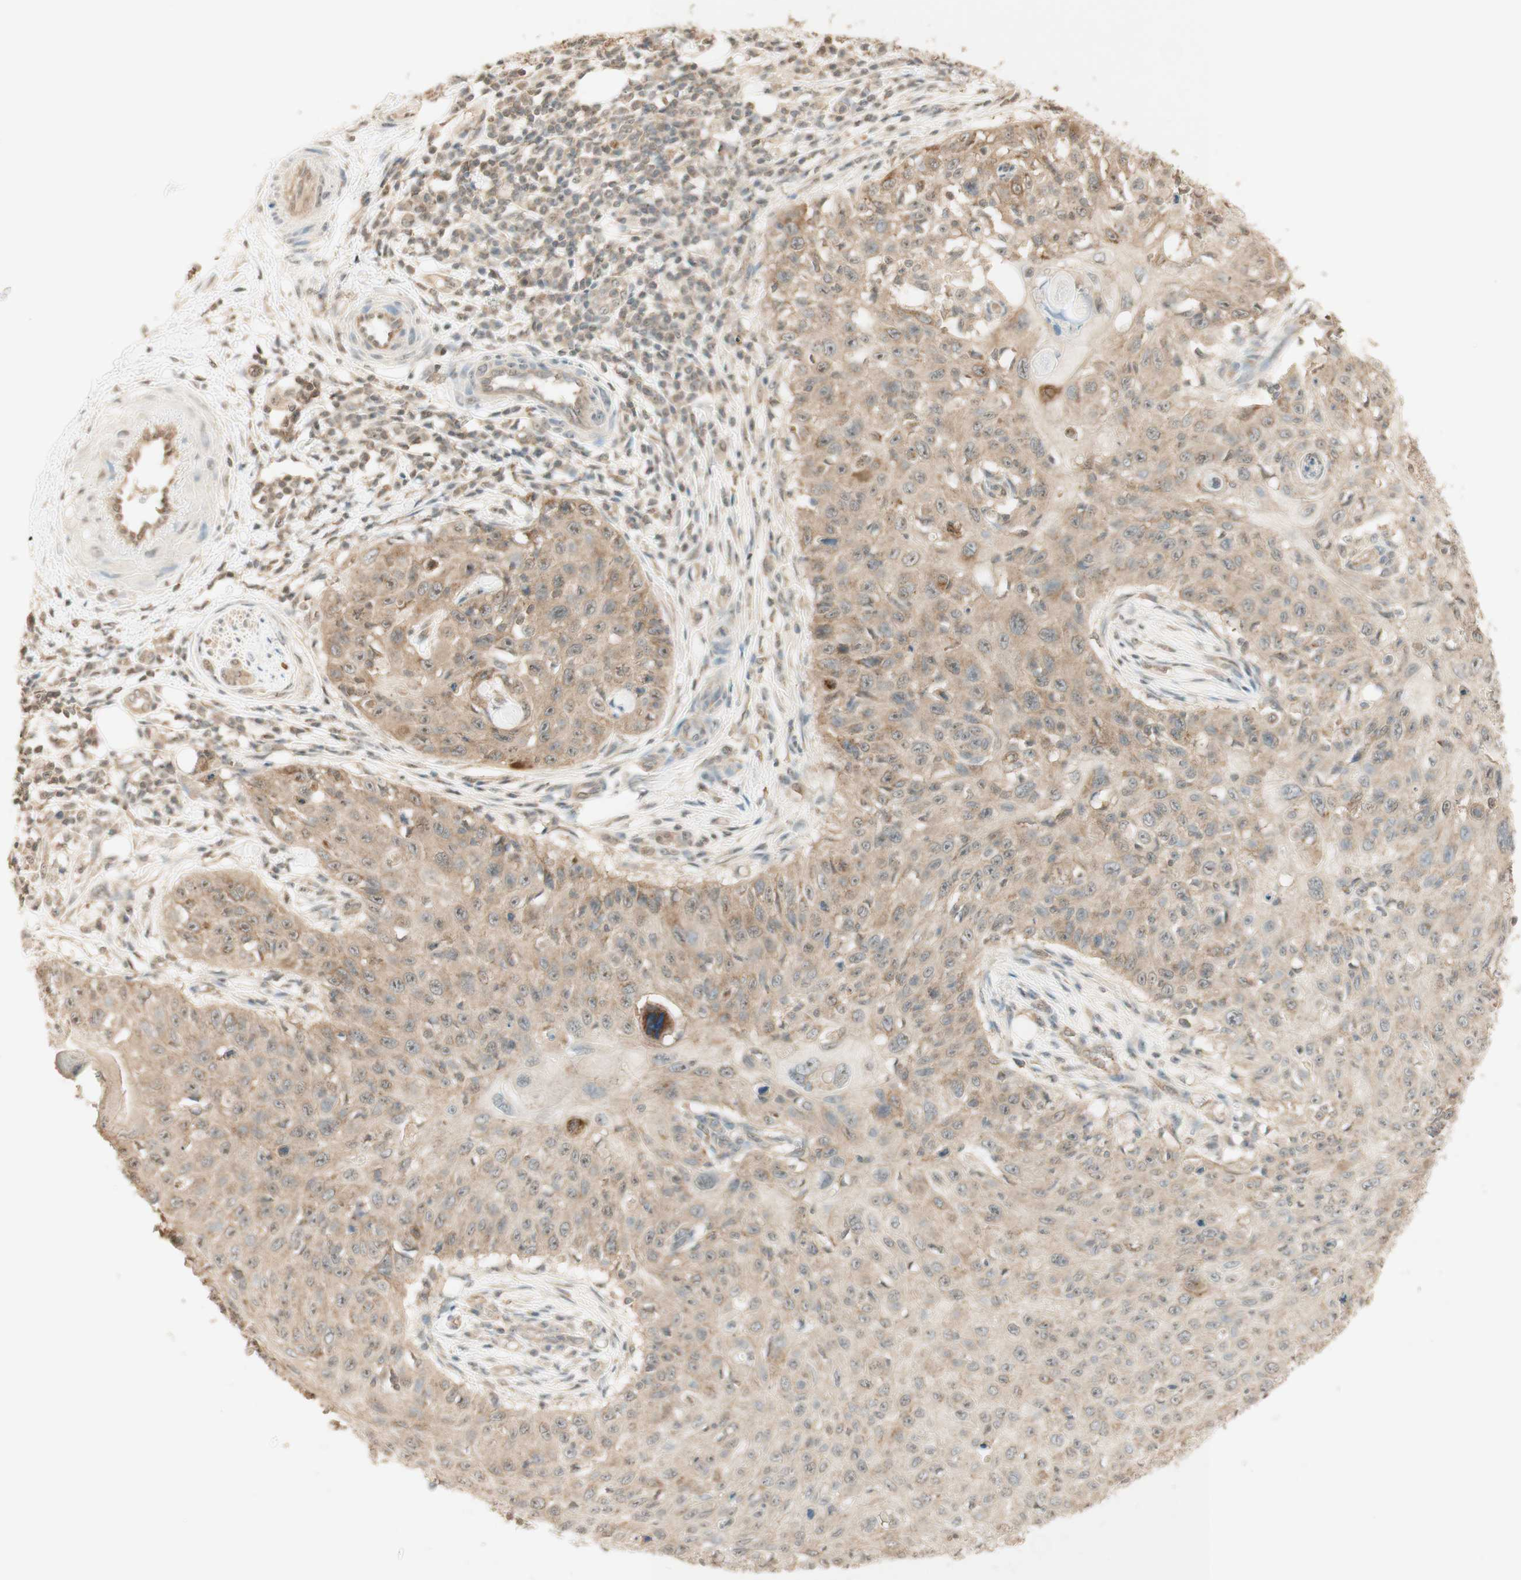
{"staining": {"intensity": "weak", "quantity": ">75%", "location": "cytoplasmic/membranous"}, "tissue": "skin cancer", "cell_type": "Tumor cells", "image_type": "cancer", "snomed": [{"axis": "morphology", "description": "Squamous cell carcinoma, NOS"}, {"axis": "topography", "description": "Skin"}], "caption": "Human skin cancer (squamous cell carcinoma) stained with a protein marker displays weak staining in tumor cells.", "gene": "SPINT2", "patient": {"sex": "male", "age": 86}}